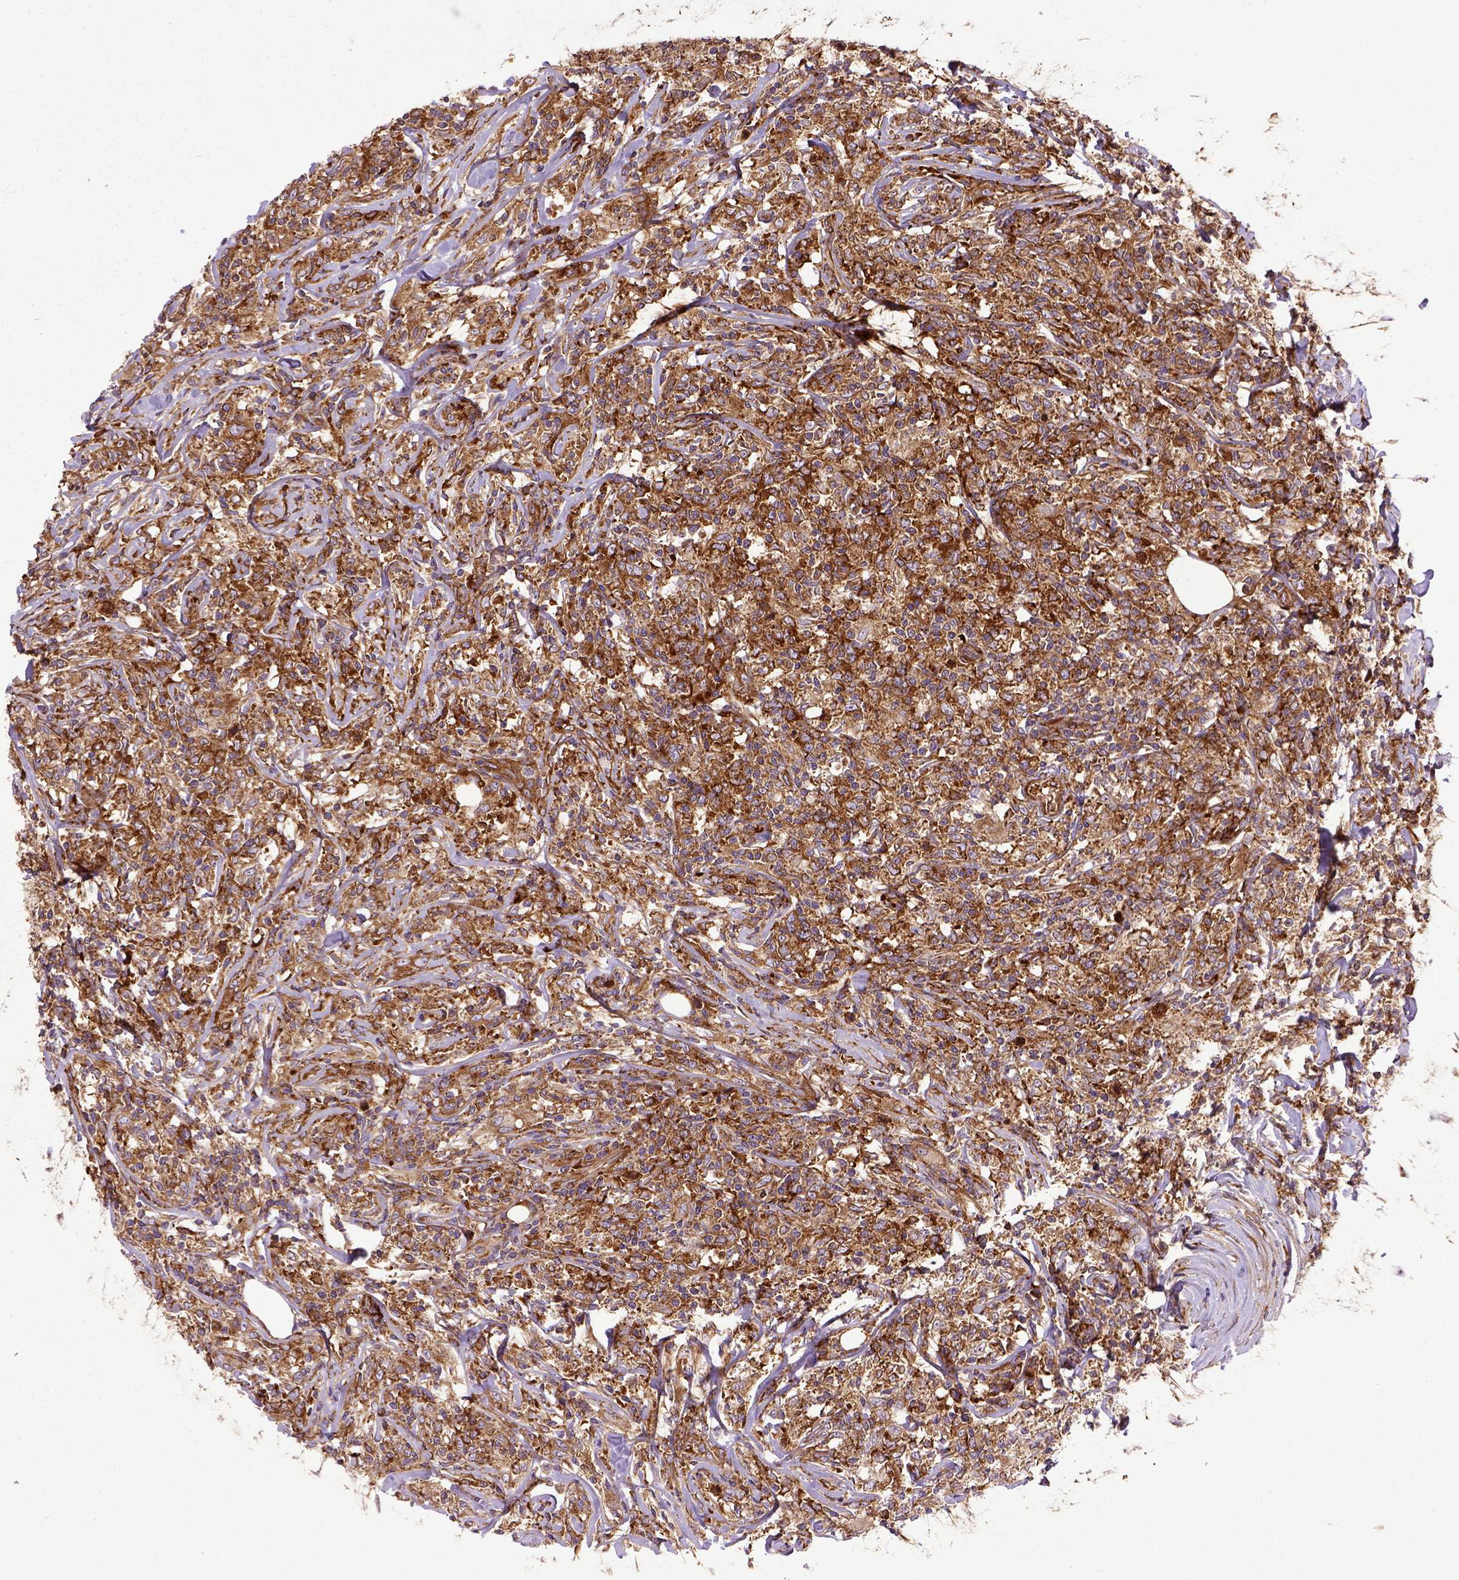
{"staining": {"intensity": "strong", "quantity": ">75%", "location": "cytoplasmic/membranous"}, "tissue": "lymphoma", "cell_type": "Tumor cells", "image_type": "cancer", "snomed": [{"axis": "morphology", "description": "Malignant lymphoma, non-Hodgkin's type, High grade"}, {"axis": "topography", "description": "Lymph node"}], "caption": "Lymphoma stained with DAB (3,3'-diaminobenzidine) IHC shows high levels of strong cytoplasmic/membranous positivity in approximately >75% of tumor cells.", "gene": "CAPRIN1", "patient": {"sex": "female", "age": 84}}